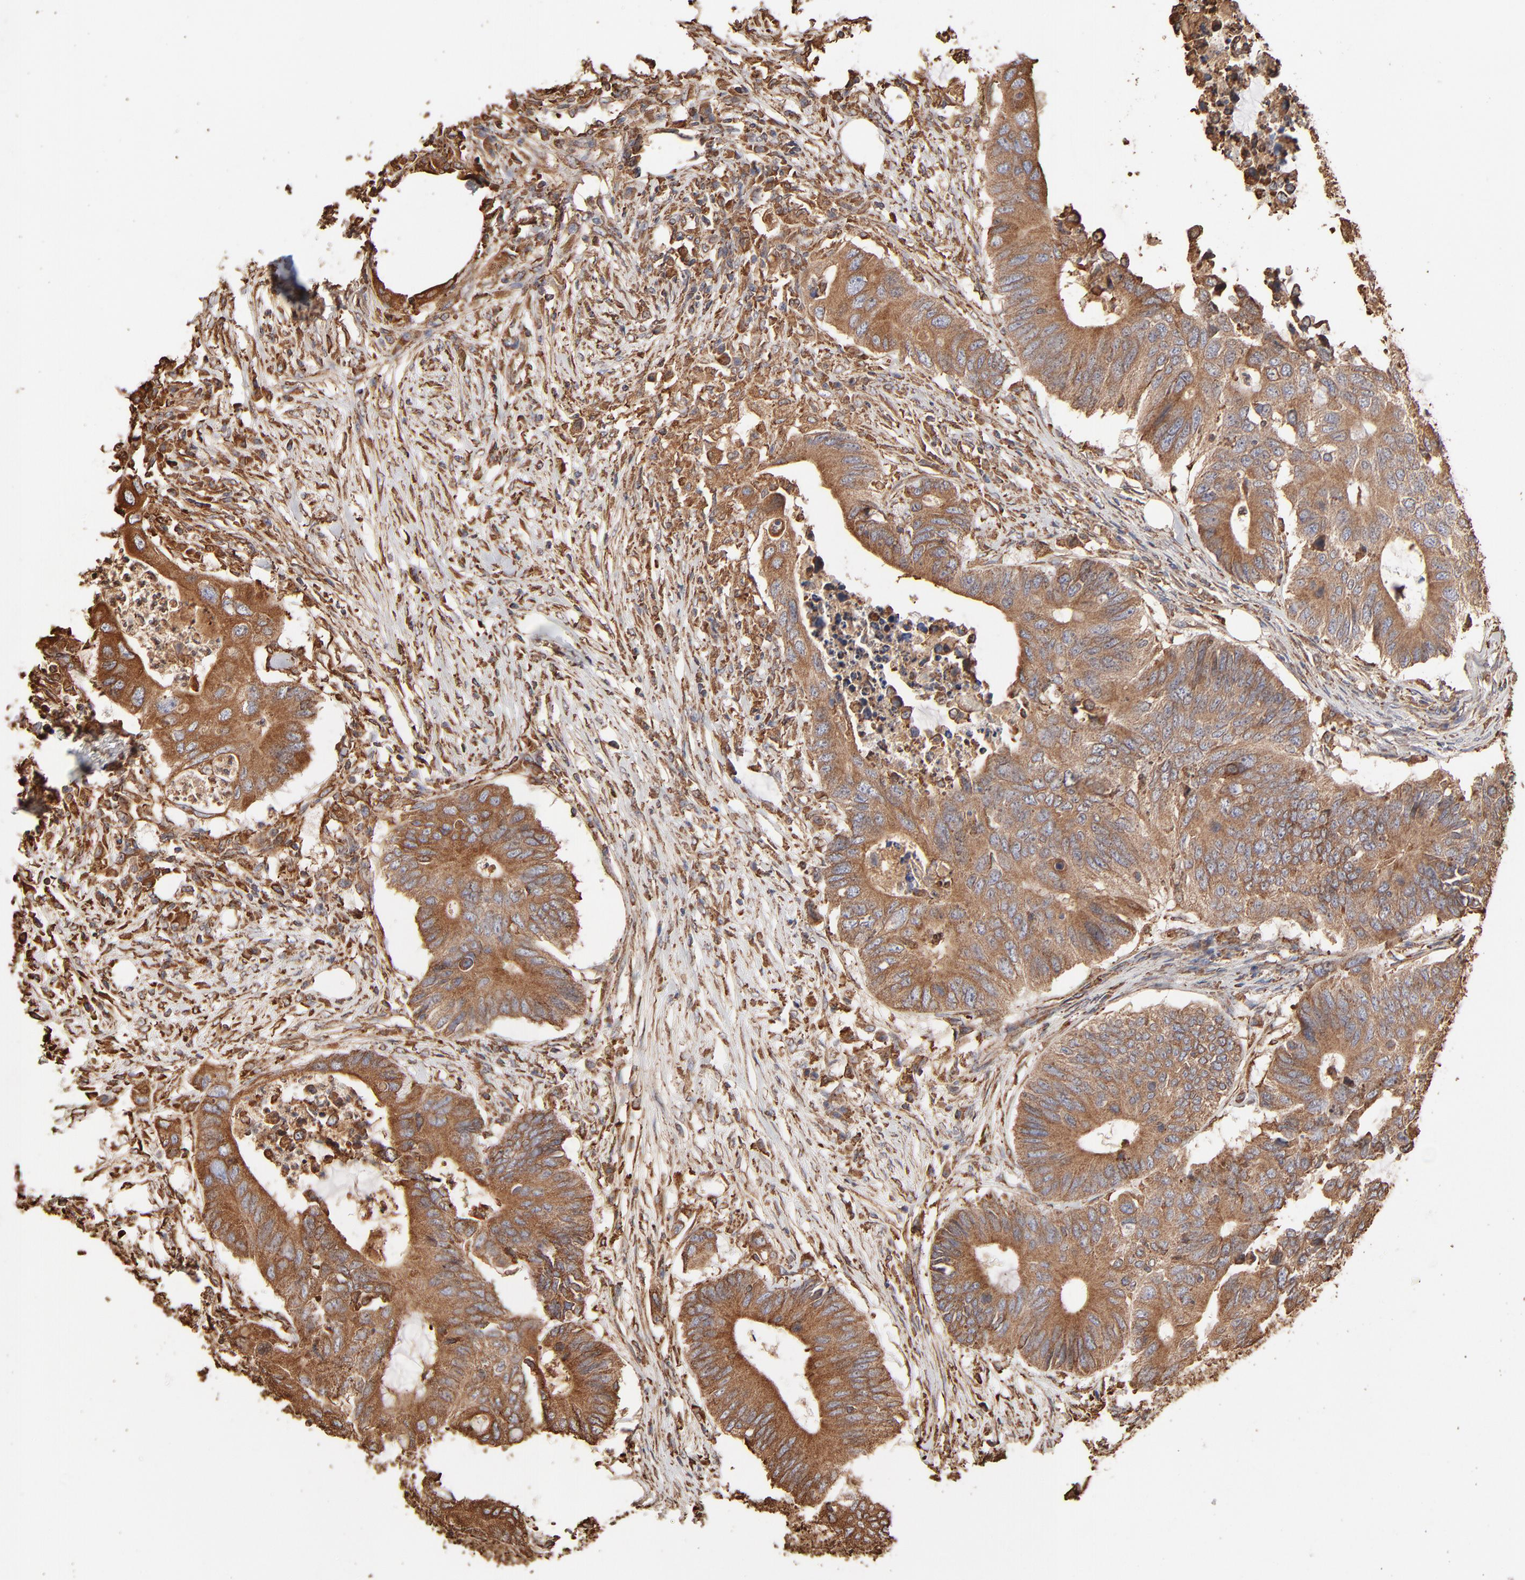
{"staining": {"intensity": "moderate", "quantity": ">75%", "location": "cytoplasmic/membranous"}, "tissue": "colorectal cancer", "cell_type": "Tumor cells", "image_type": "cancer", "snomed": [{"axis": "morphology", "description": "Adenocarcinoma, NOS"}, {"axis": "topography", "description": "Colon"}], "caption": "Protein expression by immunohistochemistry (IHC) shows moderate cytoplasmic/membranous expression in approximately >75% of tumor cells in adenocarcinoma (colorectal). Immunohistochemistry (ihc) stains the protein of interest in brown and the nuclei are stained blue.", "gene": "PDIA3", "patient": {"sex": "male", "age": 71}}